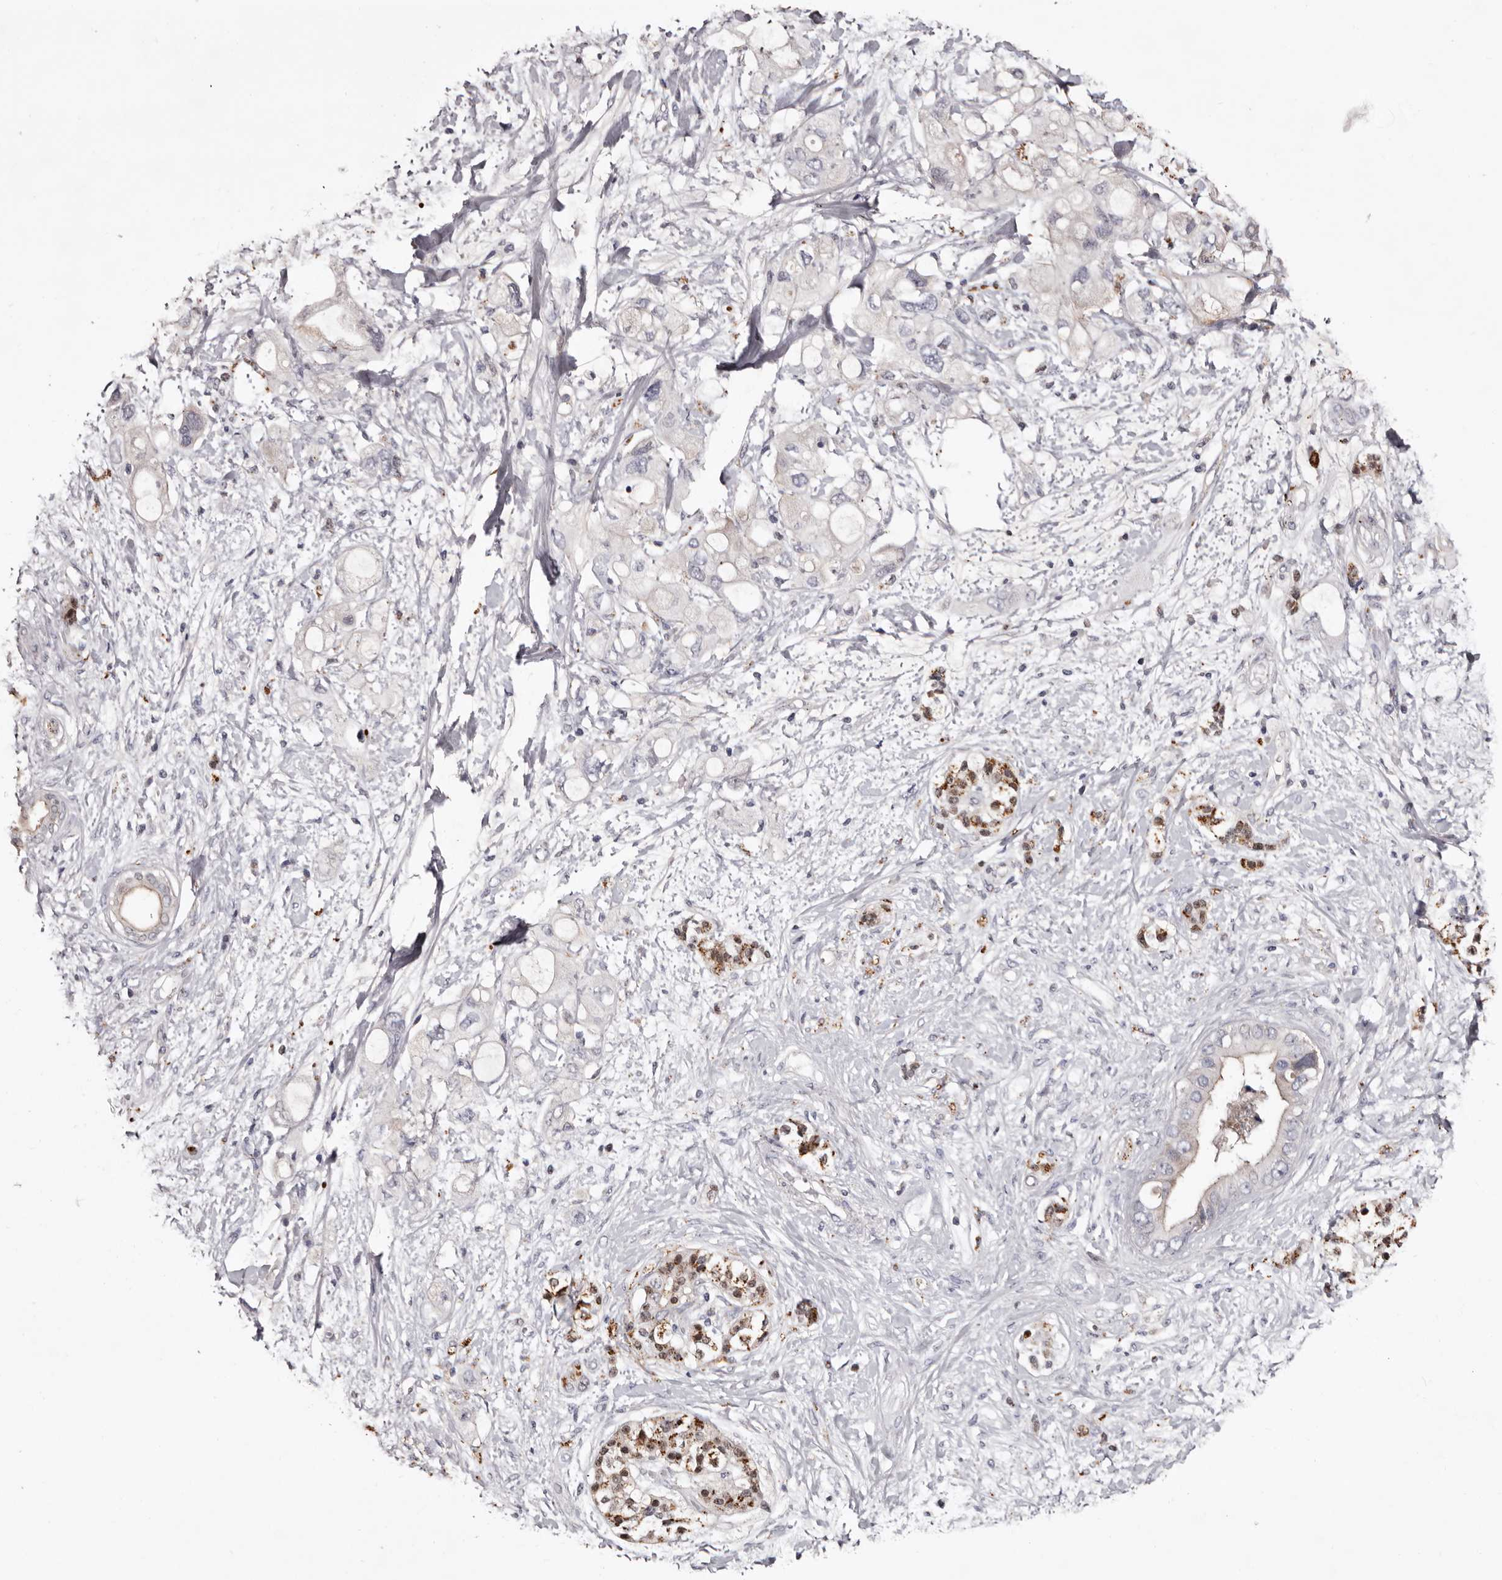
{"staining": {"intensity": "negative", "quantity": "none", "location": "none"}, "tissue": "pancreatic cancer", "cell_type": "Tumor cells", "image_type": "cancer", "snomed": [{"axis": "morphology", "description": "Adenocarcinoma, NOS"}, {"axis": "topography", "description": "Pancreas"}], "caption": "The immunohistochemistry histopathology image has no significant positivity in tumor cells of pancreatic adenocarcinoma tissue. (IHC, brightfield microscopy, high magnification).", "gene": "SLC10A4", "patient": {"sex": "female", "age": 56}}